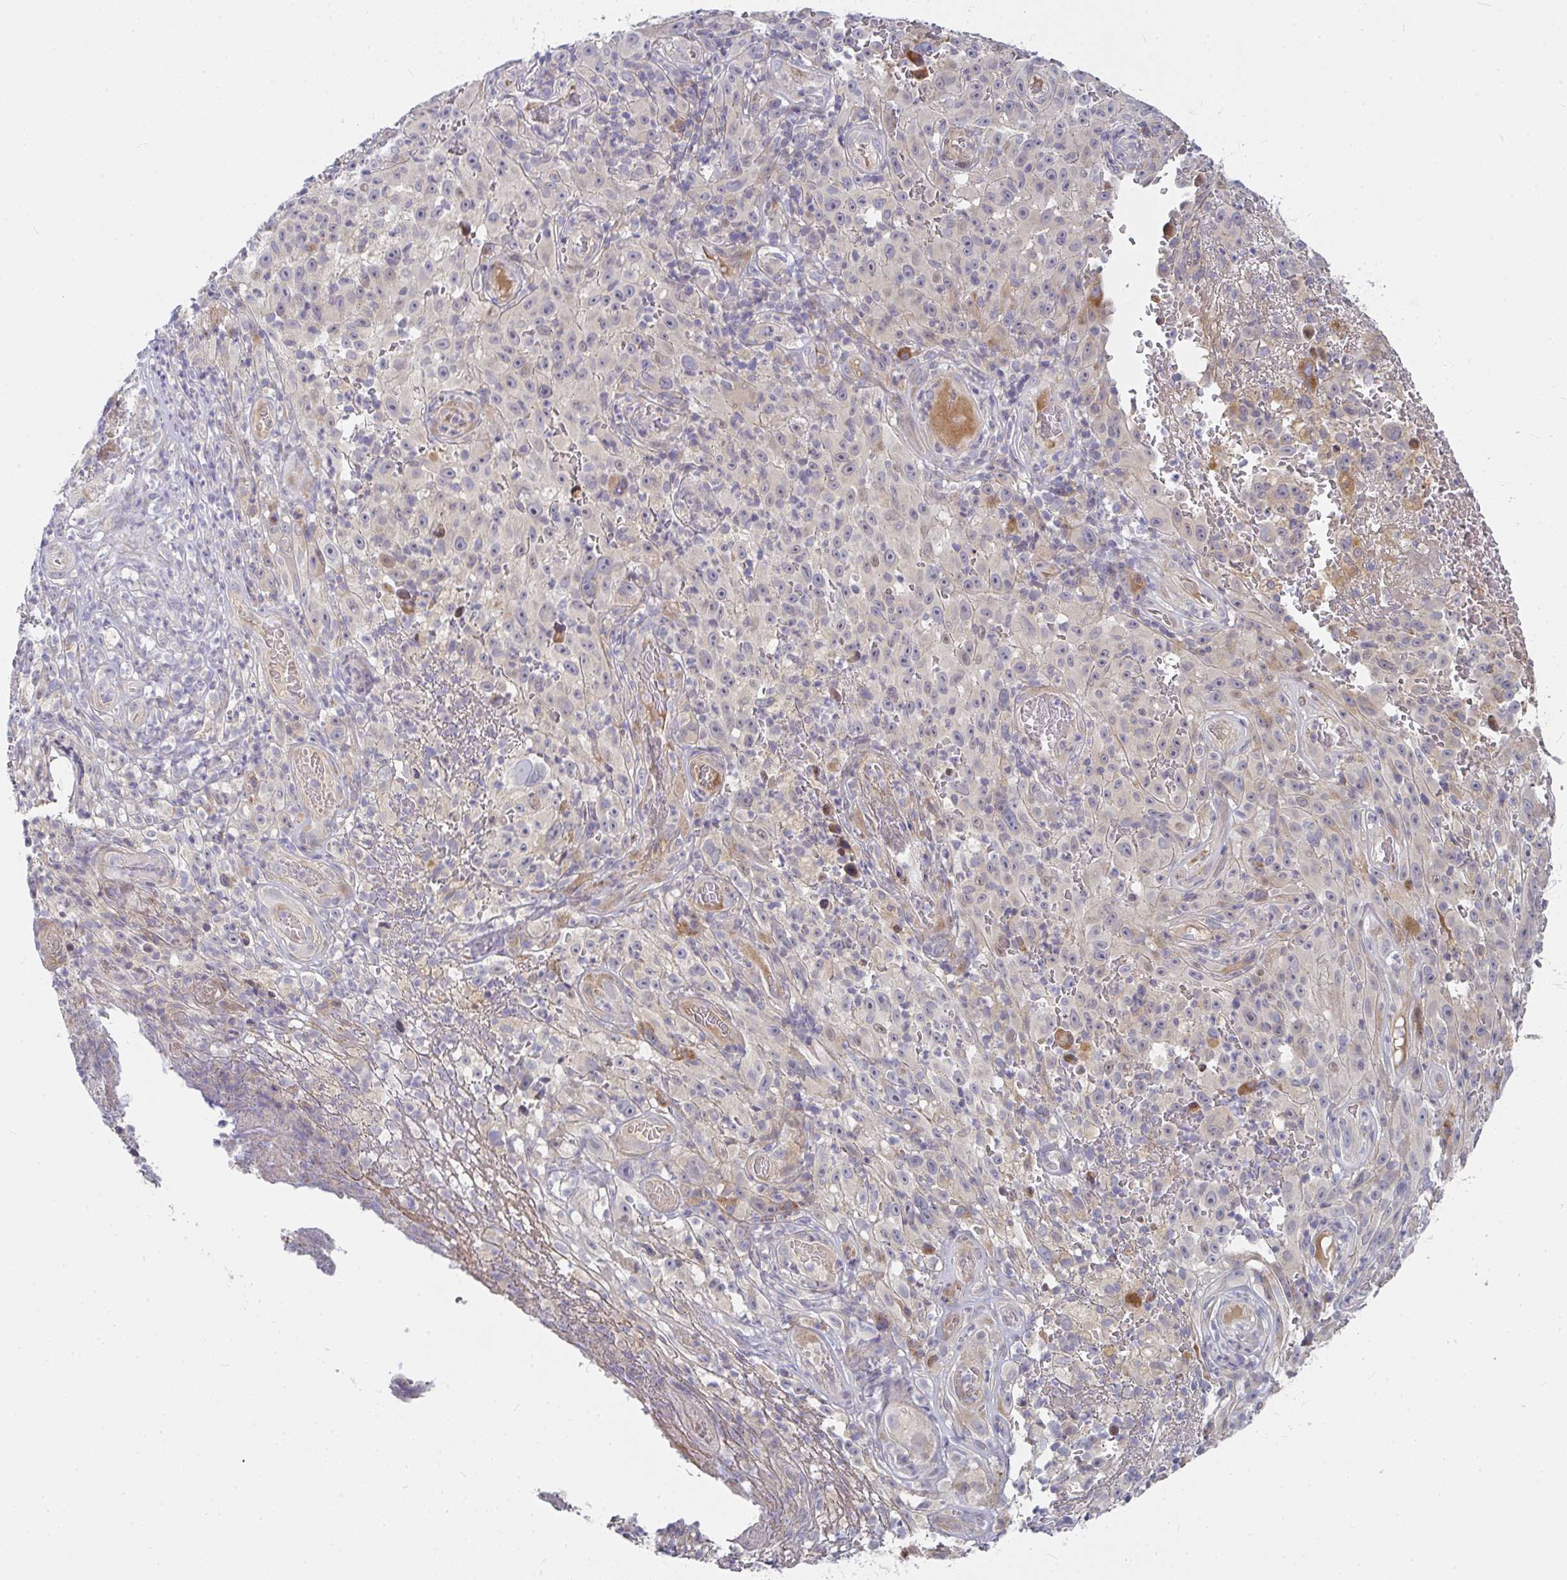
{"staining": {"intensity": "weak", "quantity": "<25%", "location": "cytoplasmic/membranous,nuclear"}, "tissue": "melanoma", "cell_type": "Tumor cells", "image_type": "cancer", "snomed": [{"axis": "morphology", "description": "Malignant melanoma, NOS"}, {"axis": "topography", "description": "Skin"}], "caption": "DAB (3,3'-diaminobenzidine) immunohistochemical staining of malignant melanoma demonstrates no significant expression in tumor cells. (Stains: DAB immunohistochemistry with hematoxylin counter stain, Microscopy: brightfield microscopy at high magnification).", "gene": "RHEBL1", "patient": {"sex": "female", "age": 82}}